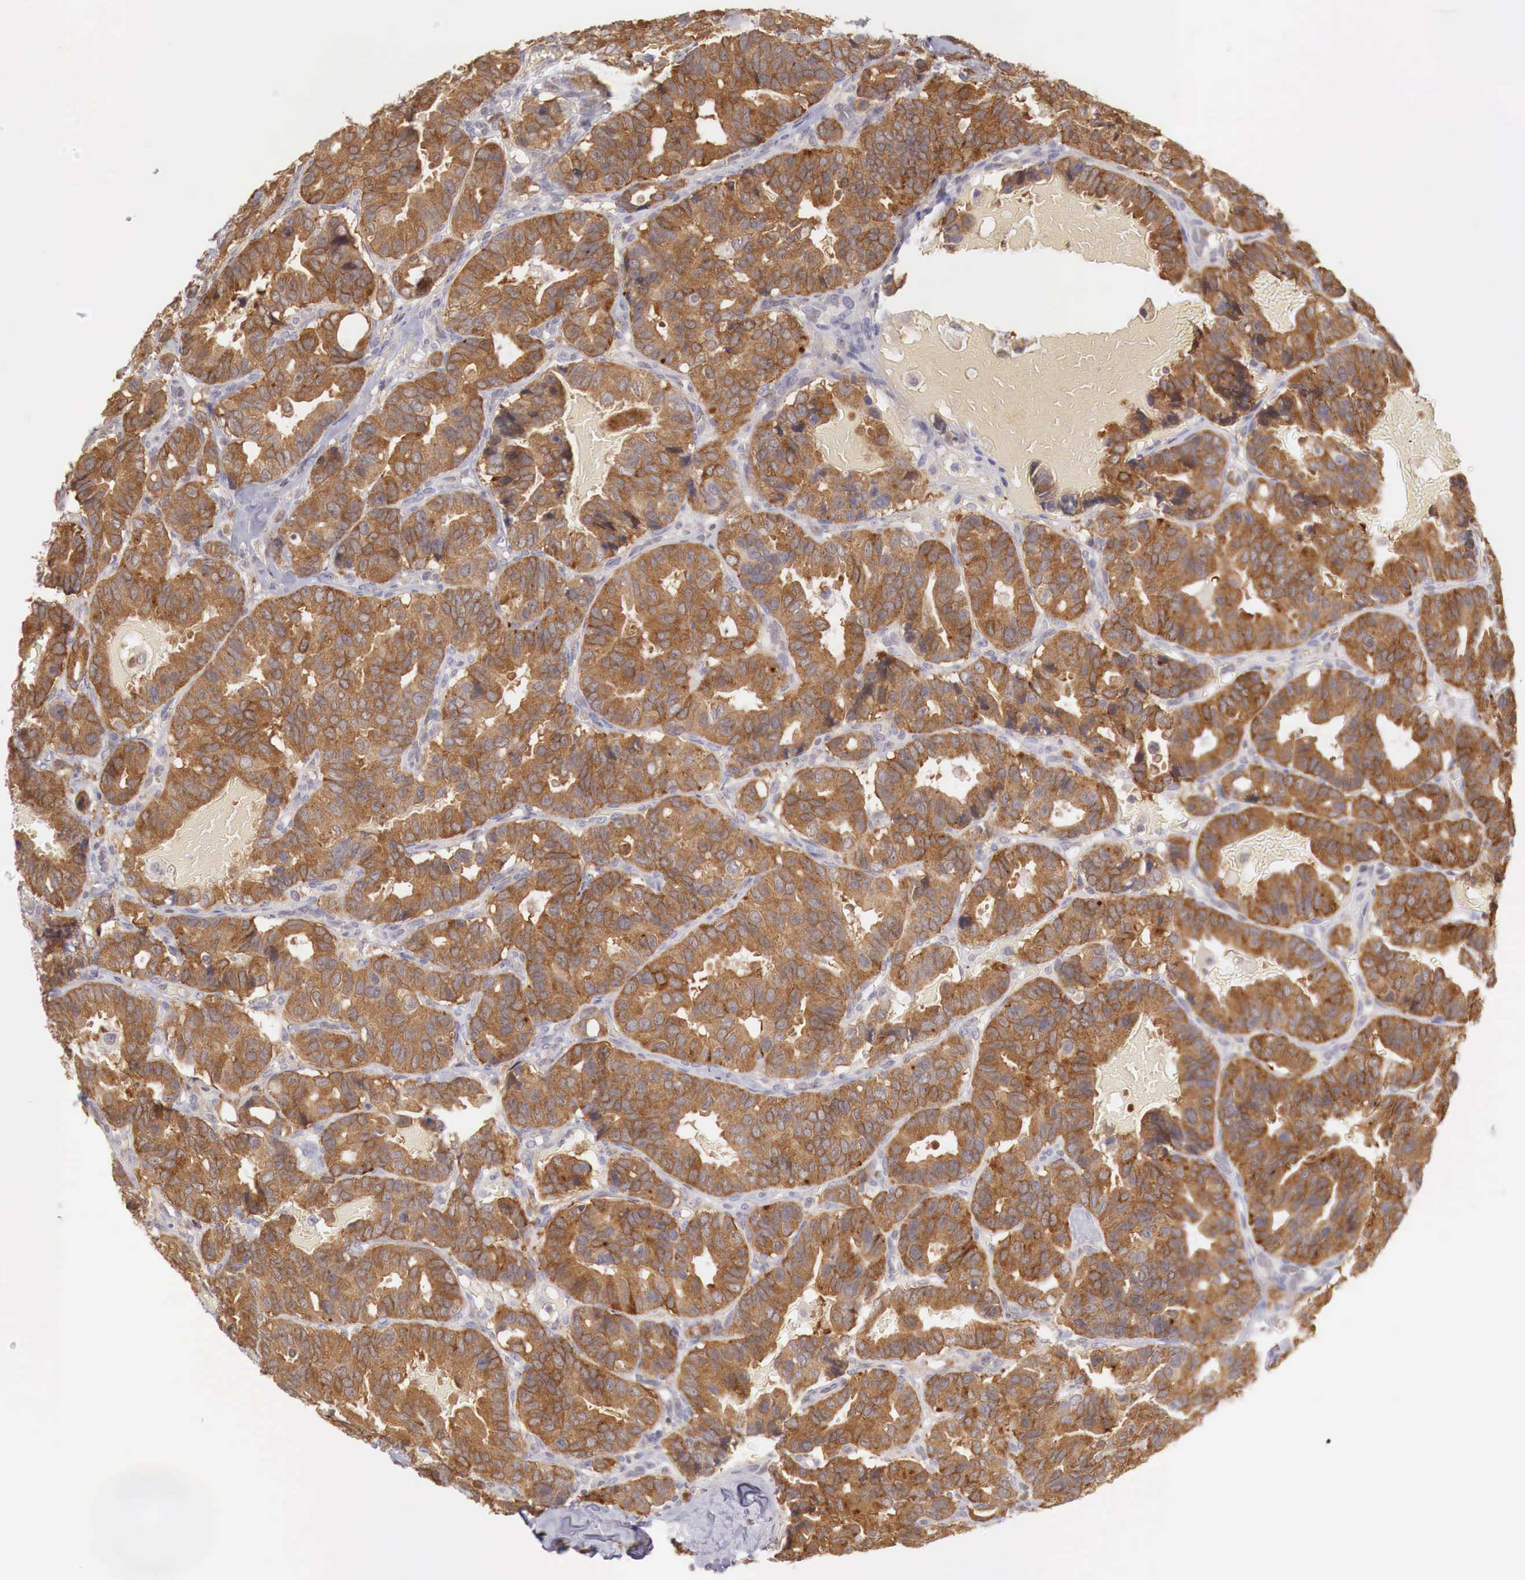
{"staining": {"intensity": "strong", "quantity": ">75%", "location": "cytoplasmic/membranous"}, "tissue": "breast cancer", "cell_type": "Tumor cells", "image_type": "cancer", "snomed": [{"axis": "morphology", "description": "Duct carcinoma"}, {"axis": "topography", "description": "Breast"}], "caption": "Protein expression analysis of breast cancer shows strong cytoplasmic/membranous positivity in about >75% of tumor cells.", "gene": "TBC1D9", "patient": {"sex": "female", "age": 69}}